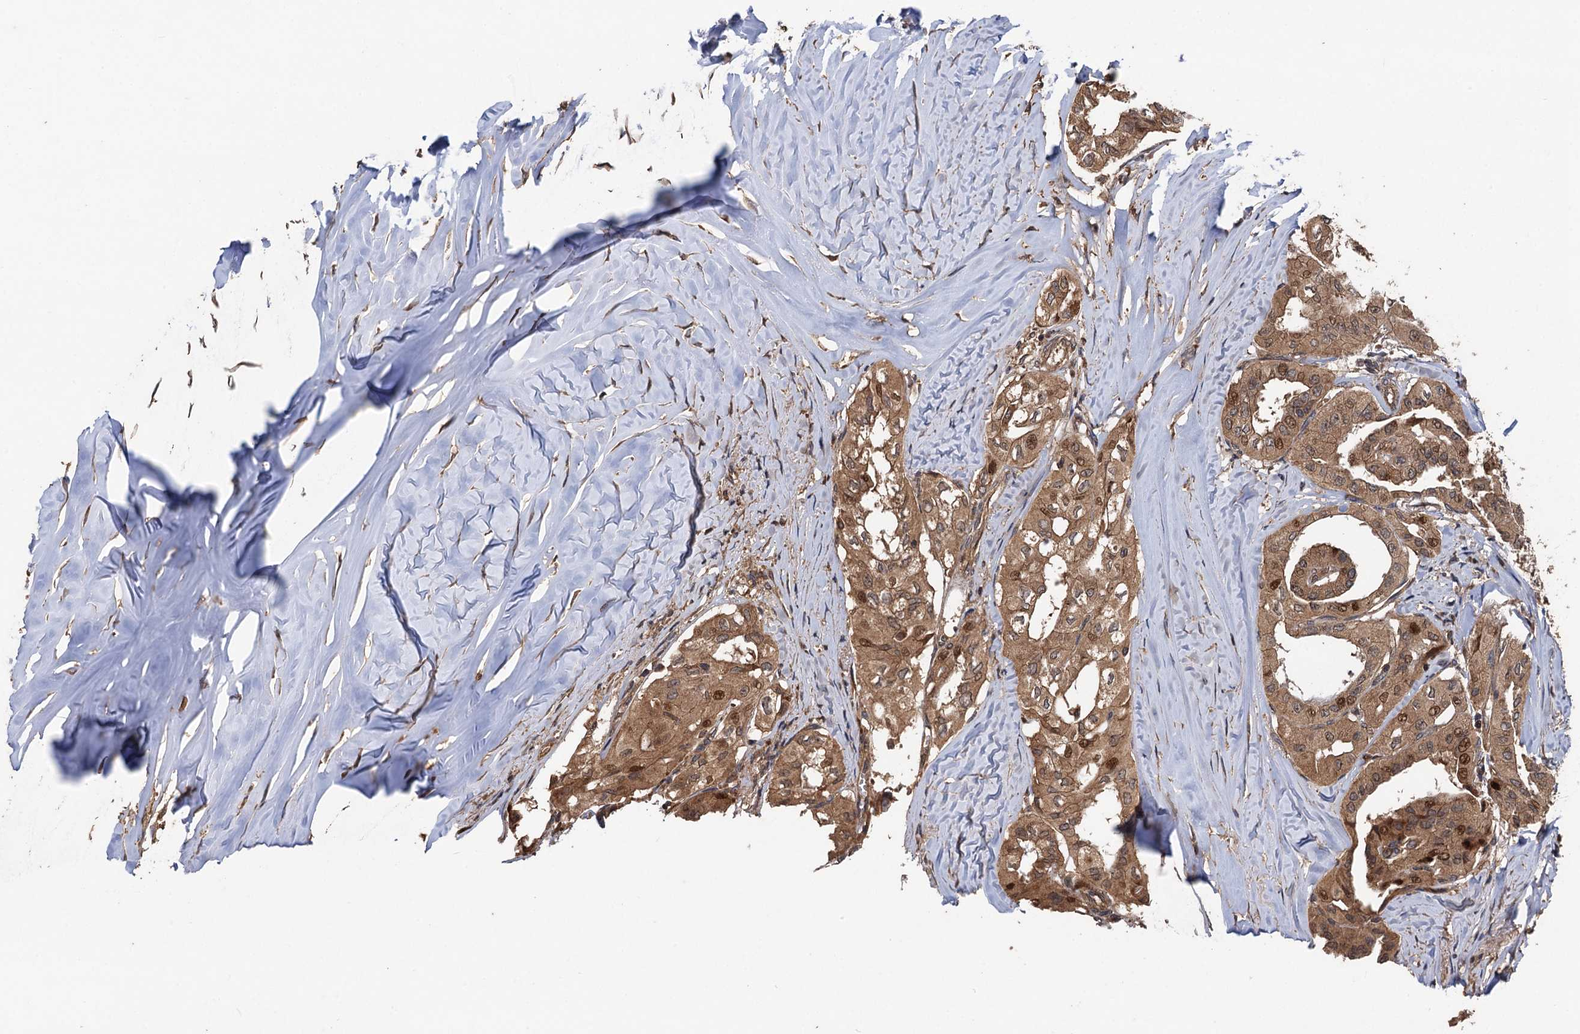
{"staining": {"intensity": "moderate", "quantity": ">75%", "location": "cytoplasmic/membranous,nuclear"}, "tissue": "thyroid cancer", "cell_type": "Tumor cells", "image_type": "cancer", "snomed": [{"axis": "morphology", "description": "Papillary adenocarcinoma, NOS"}, {"axis": "topography", "description": "Thyroid gland"}], "caption": "The immunohistochemical stain shows moderate cytoplasmic/membranous and nuclear staining in tumor cells of papillary adenocarcinoma (thyroid) tissue.", "gene": "TMEM39B", "patient": {"sex": "female", "age": 59}}